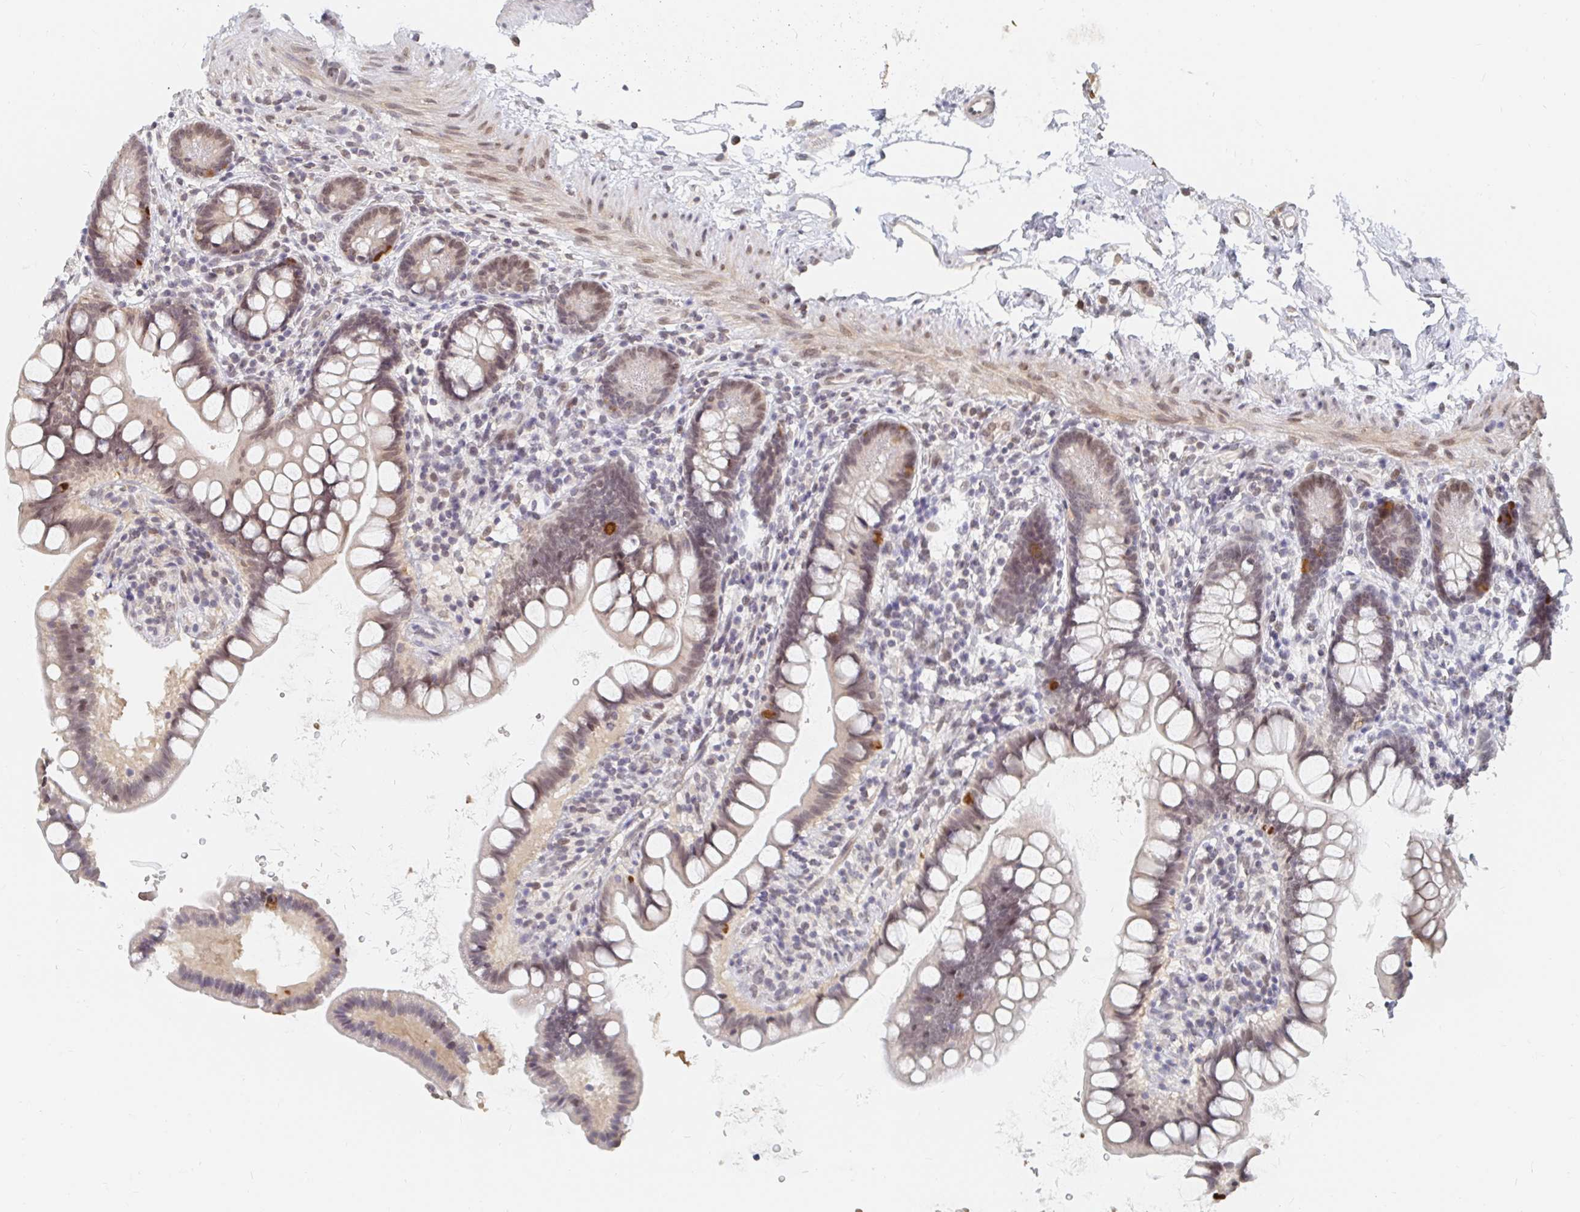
{"staining": {"intensity": "weak", "quantity": ">75%", "location": "nuclear"}, "tissue": "small intestine", "cell_type": "Glandular cells", "image_type": "normal", "snomed": [{"axis": "morphology", "description": "Normal tissue, NOS"}, {"axis": "topography", "description": "Small intestine"}], "caption": "High-power microscopy captured an IHC photomicrograph of benign small intestine, revealing weak nuclear positivity in approximately >75% of glandular cells.", "gene": "CHD2", "patient": {"sex": "female", "age": 84}}